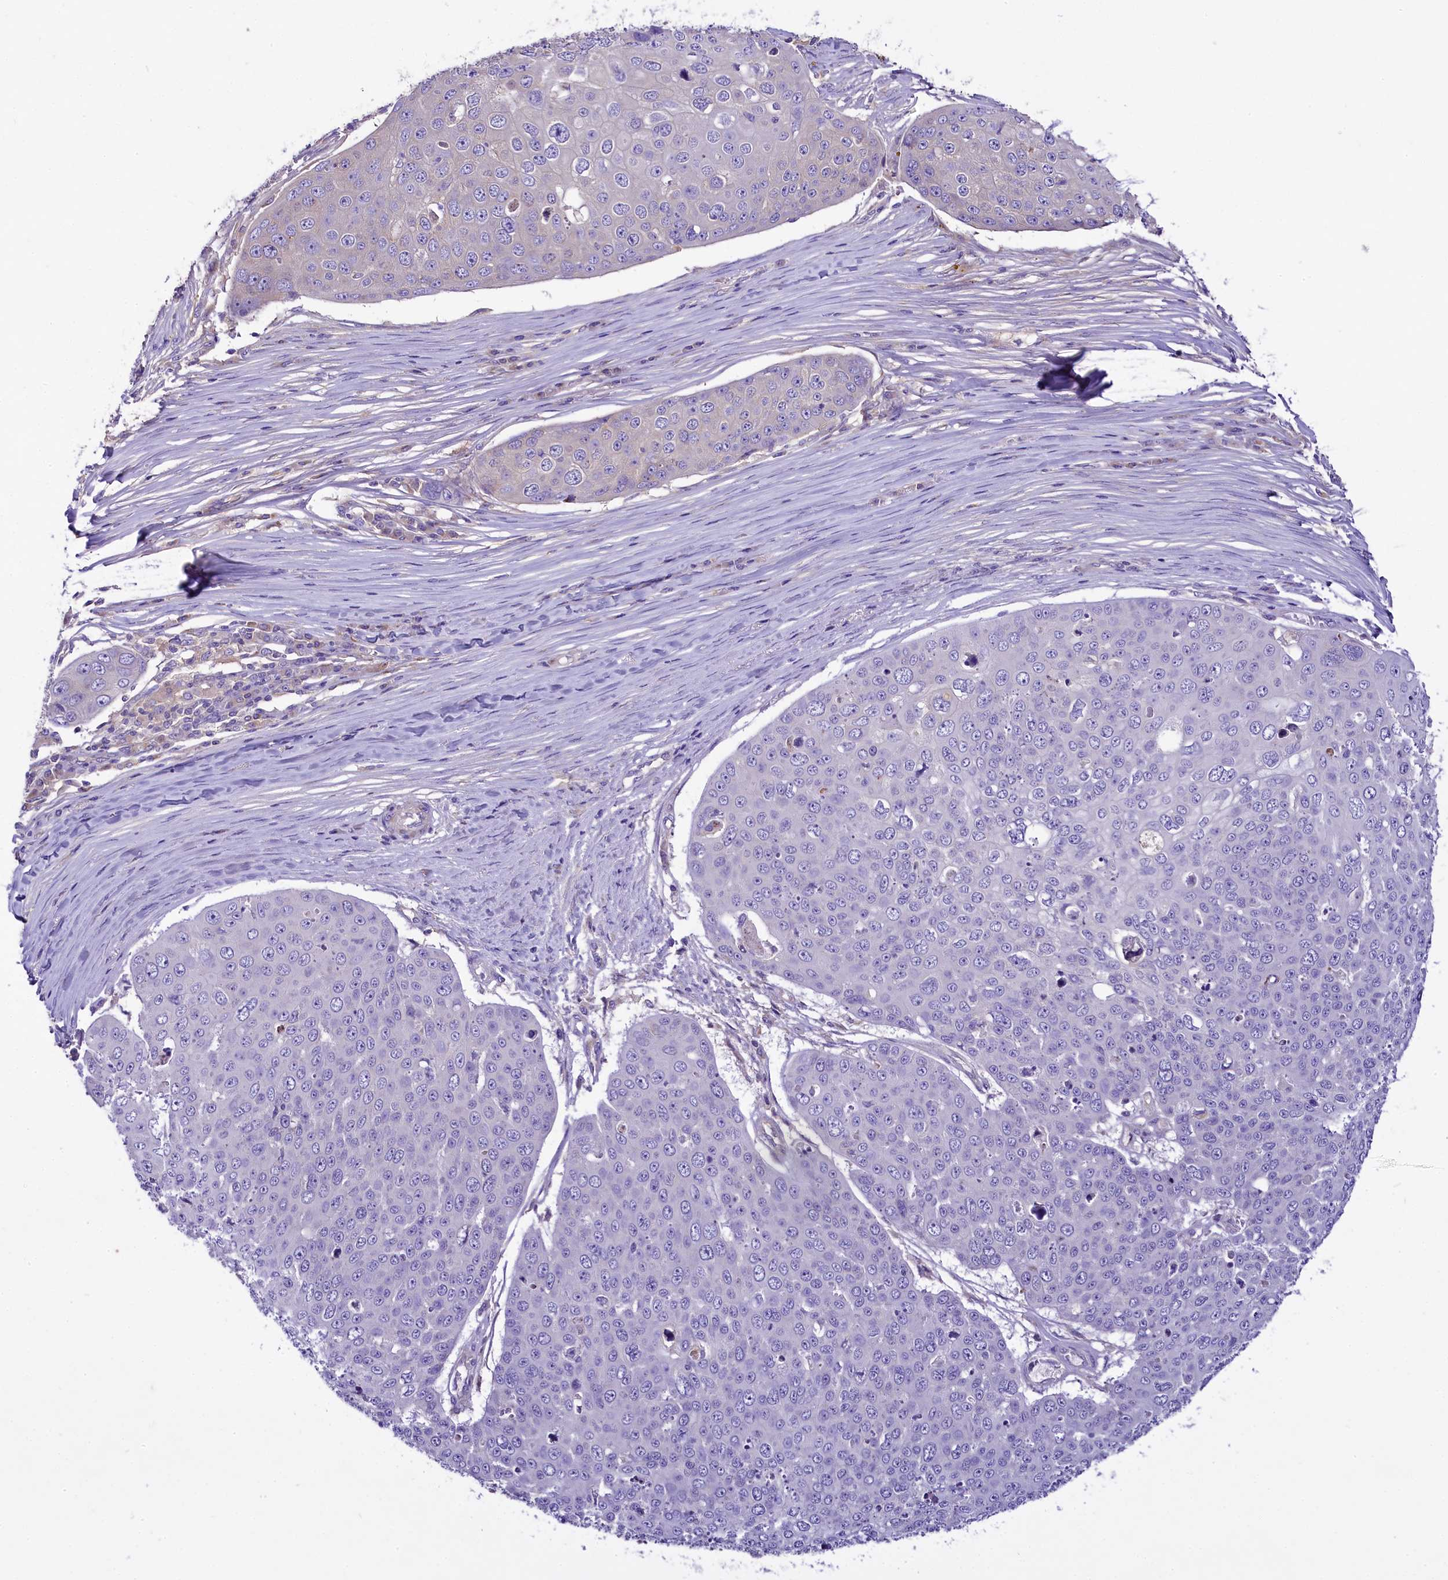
{"staining": {"intensity": "negative", "quantity": "none", "location": "none"}, "tissue": "skin cancer", "cell_type": "Tumor cells", "image_type": "cancer", "snomed": [{"axis": "morphology", "description": "Squamous cell carcinoma, NOS"}, {"axis": "topography", "description": "Skin"}], "caption": "Immunohistochemistry (IHC) of squamous cell carcinoma (skin) reveals no staining in tumor cells.", "gene": "PEMT", "patient": {"sex": "male", "age": 71}}